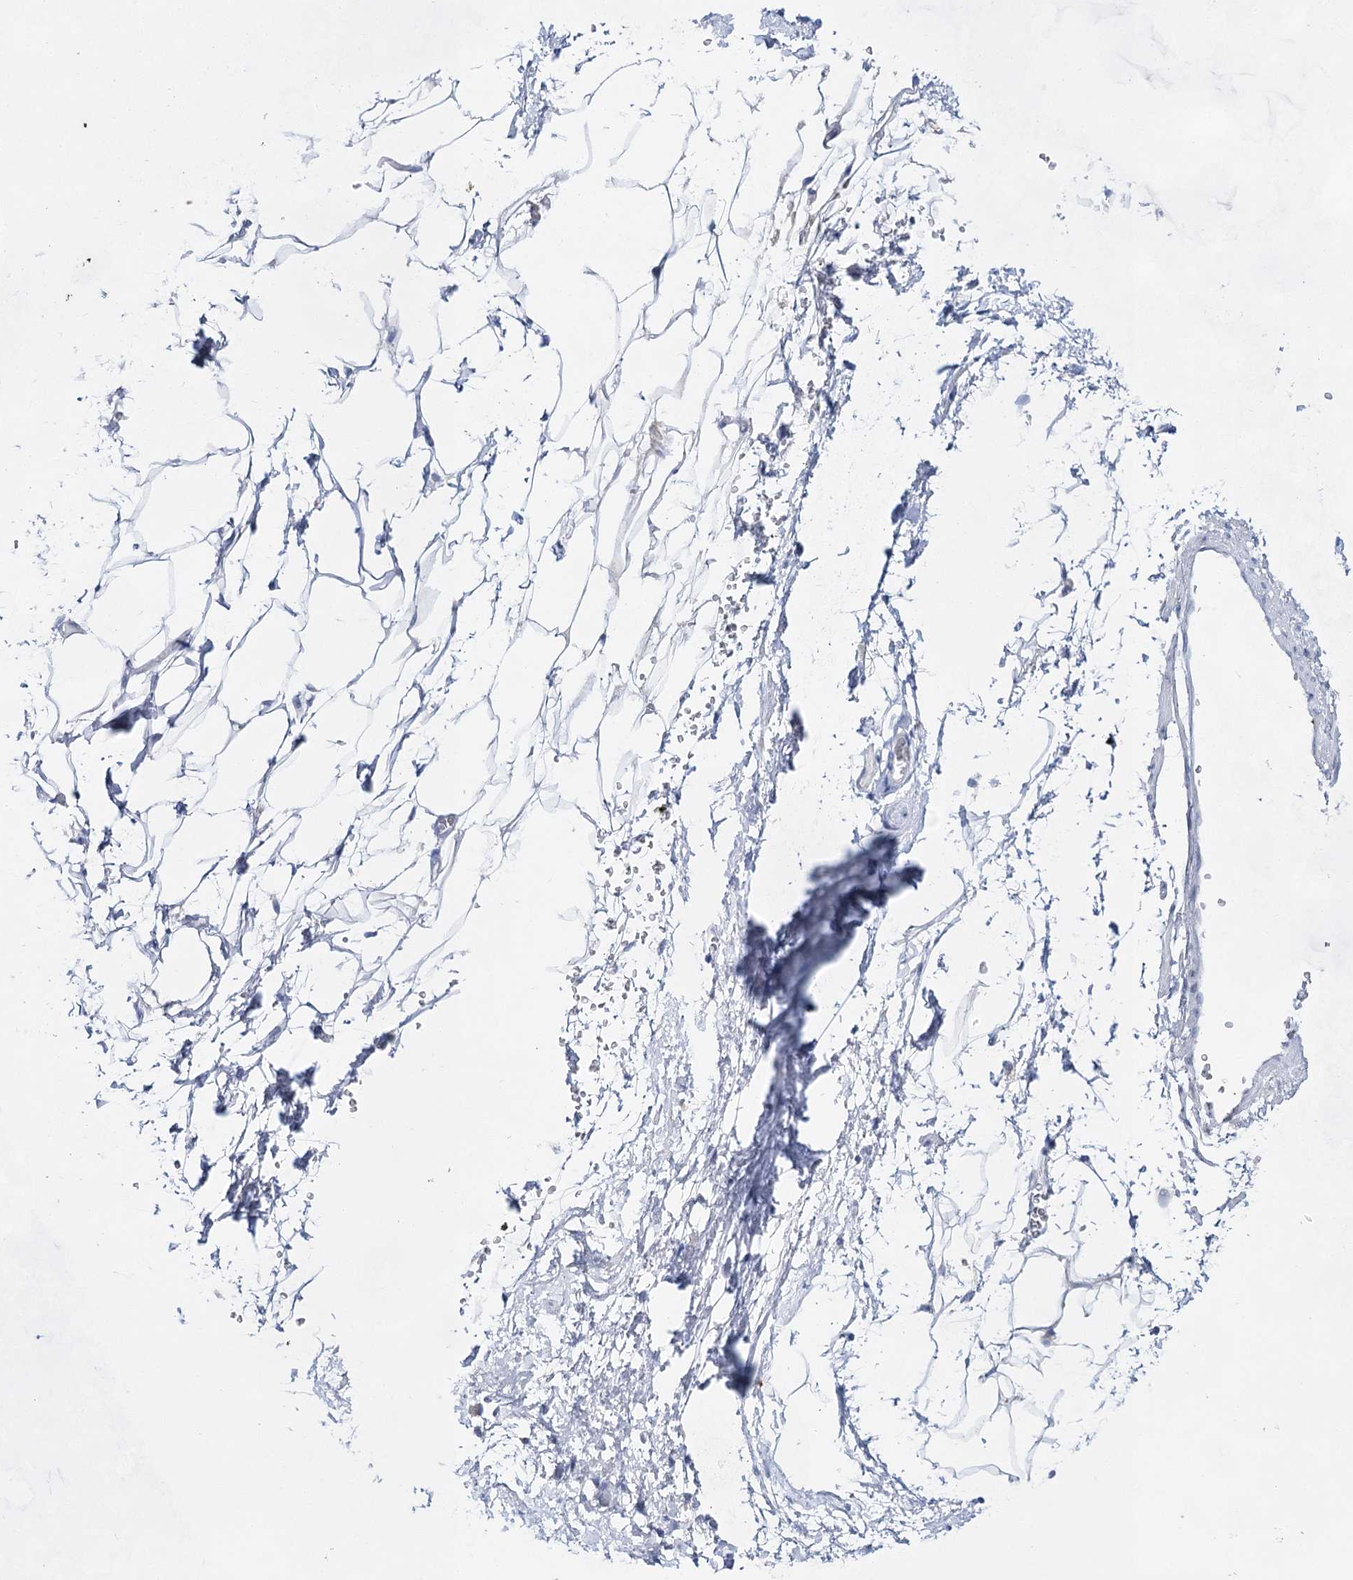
{"staining": {"intensity": "negative", "quantity": "none", "location": "none"}, "tissue": "adipose tissue", "cell_type": "Adipocytes", "image_type": "normal", "snomed": [{"axis": "morphology", "description": "Normal tissue, NOS"}, {"axis": "morphology", "description": "Adenocarcinoma, Low grade"}, {"axis": "topography", "description": "Prostate"}, {"axis": "topography", "description": "Peripheral nerve tissue"}], "caption": "This micrograph is of benign adipose tissue stained with immunohistochemistry (IHC) to label a protein in brown with the nuclei are counter-stained blue. There is no positivity in adipocytes. (DAB (3,3'-diaminobenzidine) immunohistochemistry (IHC), high magnification).", "gene": "BPHL", "patient": {"sex": "male", "age": 63}}